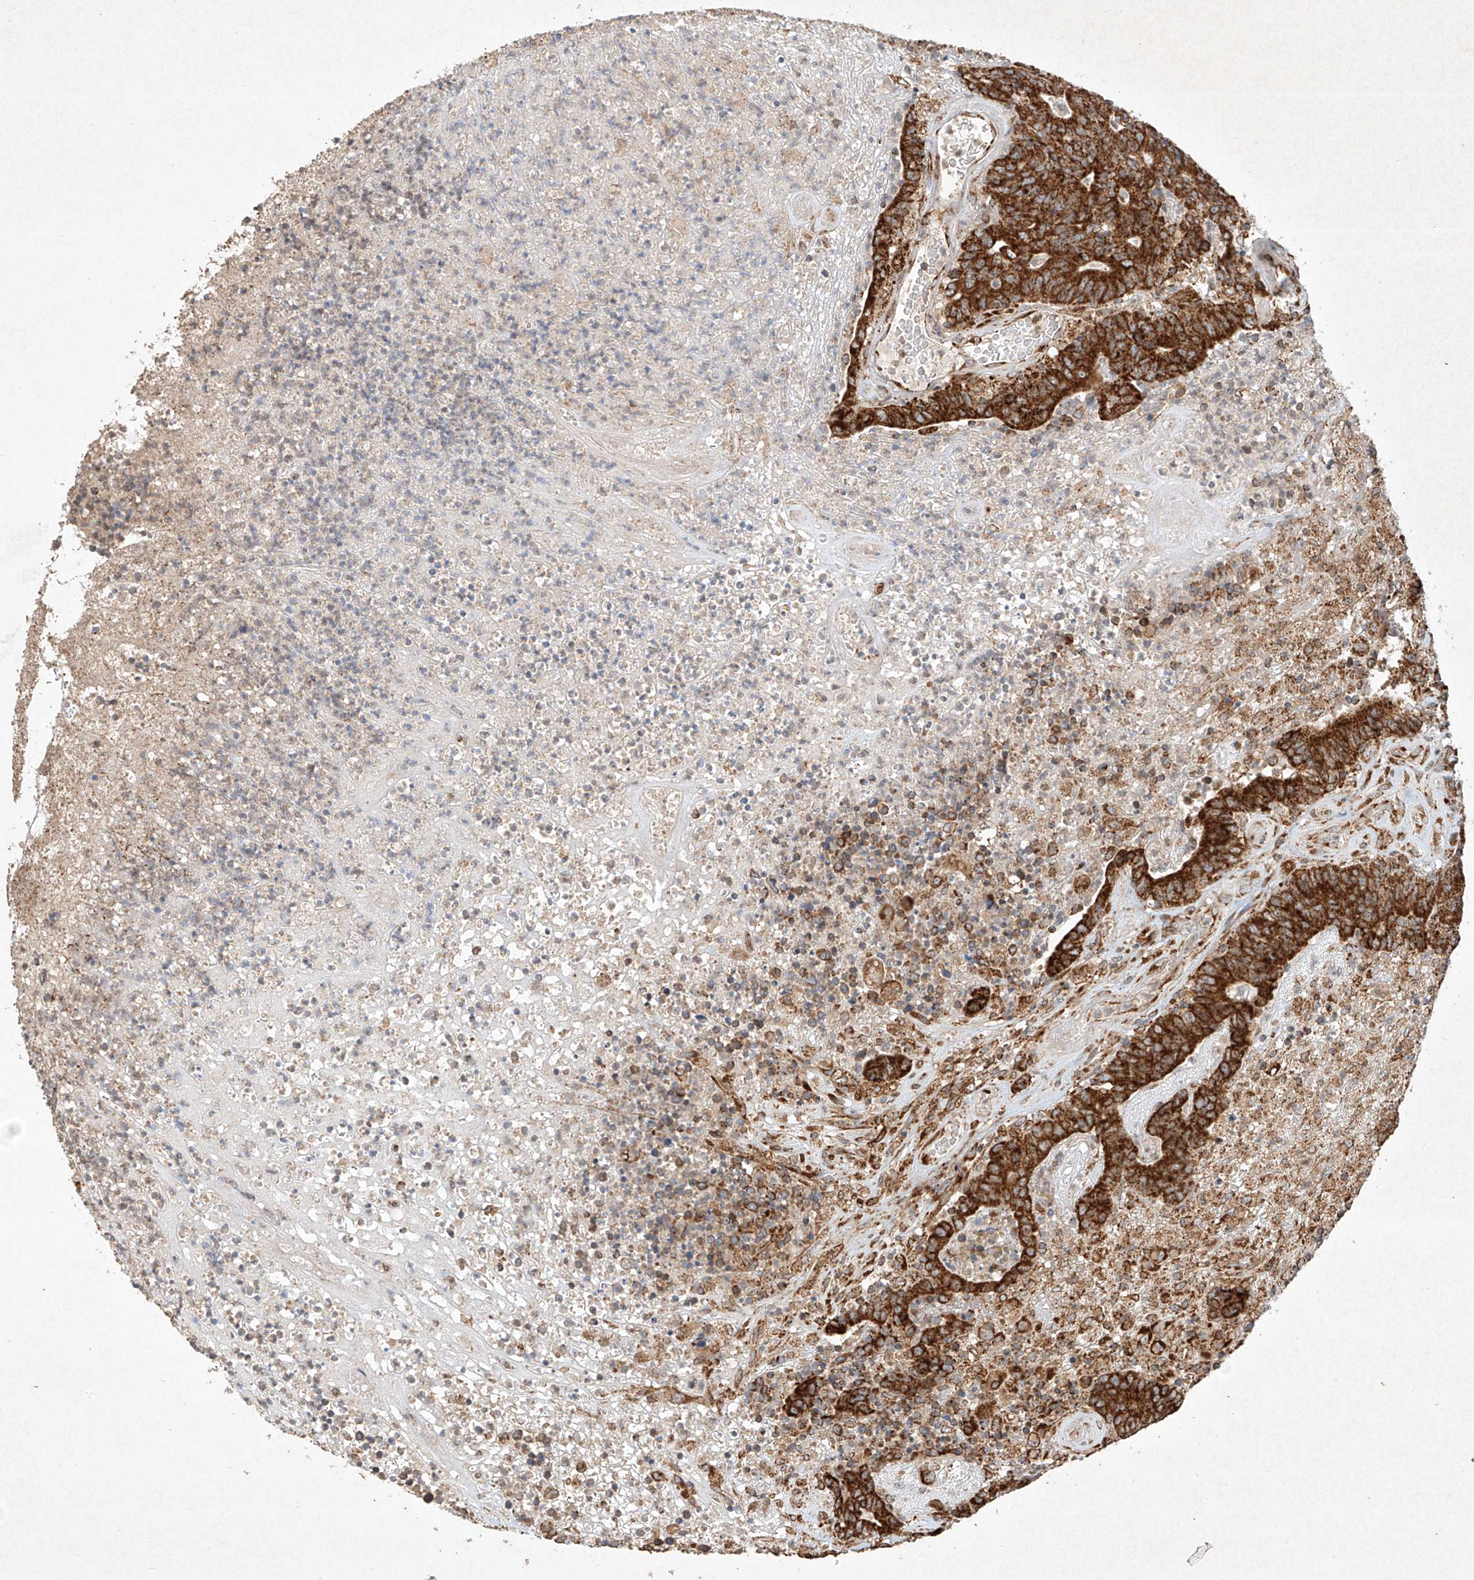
{"staining": {"intensity": "strong", "quantity": ">75%", "location": "cytoplasmic/membranous"}, "tissue": "colorectal cancer", "cell_type": "Tumor cells", "image_type": "cancer", "snomed": [{"axis": "morphology", "description": "Normal tissue, NOS"}, {"axis": "morphology", "description": "Adenocarcinoma, NOS"}, {"axis": "topography", "description": "Colon"}], "caption": "This histopathology image demonstrates immunohistochemistry staining of adenocarcinoma (colorectal), with high strong cytoplasmic/membranous positivity in approximately >75% of tumor cells.", "gene": "SEMA3B", "patient": {"sex": "female", "age": 75}}